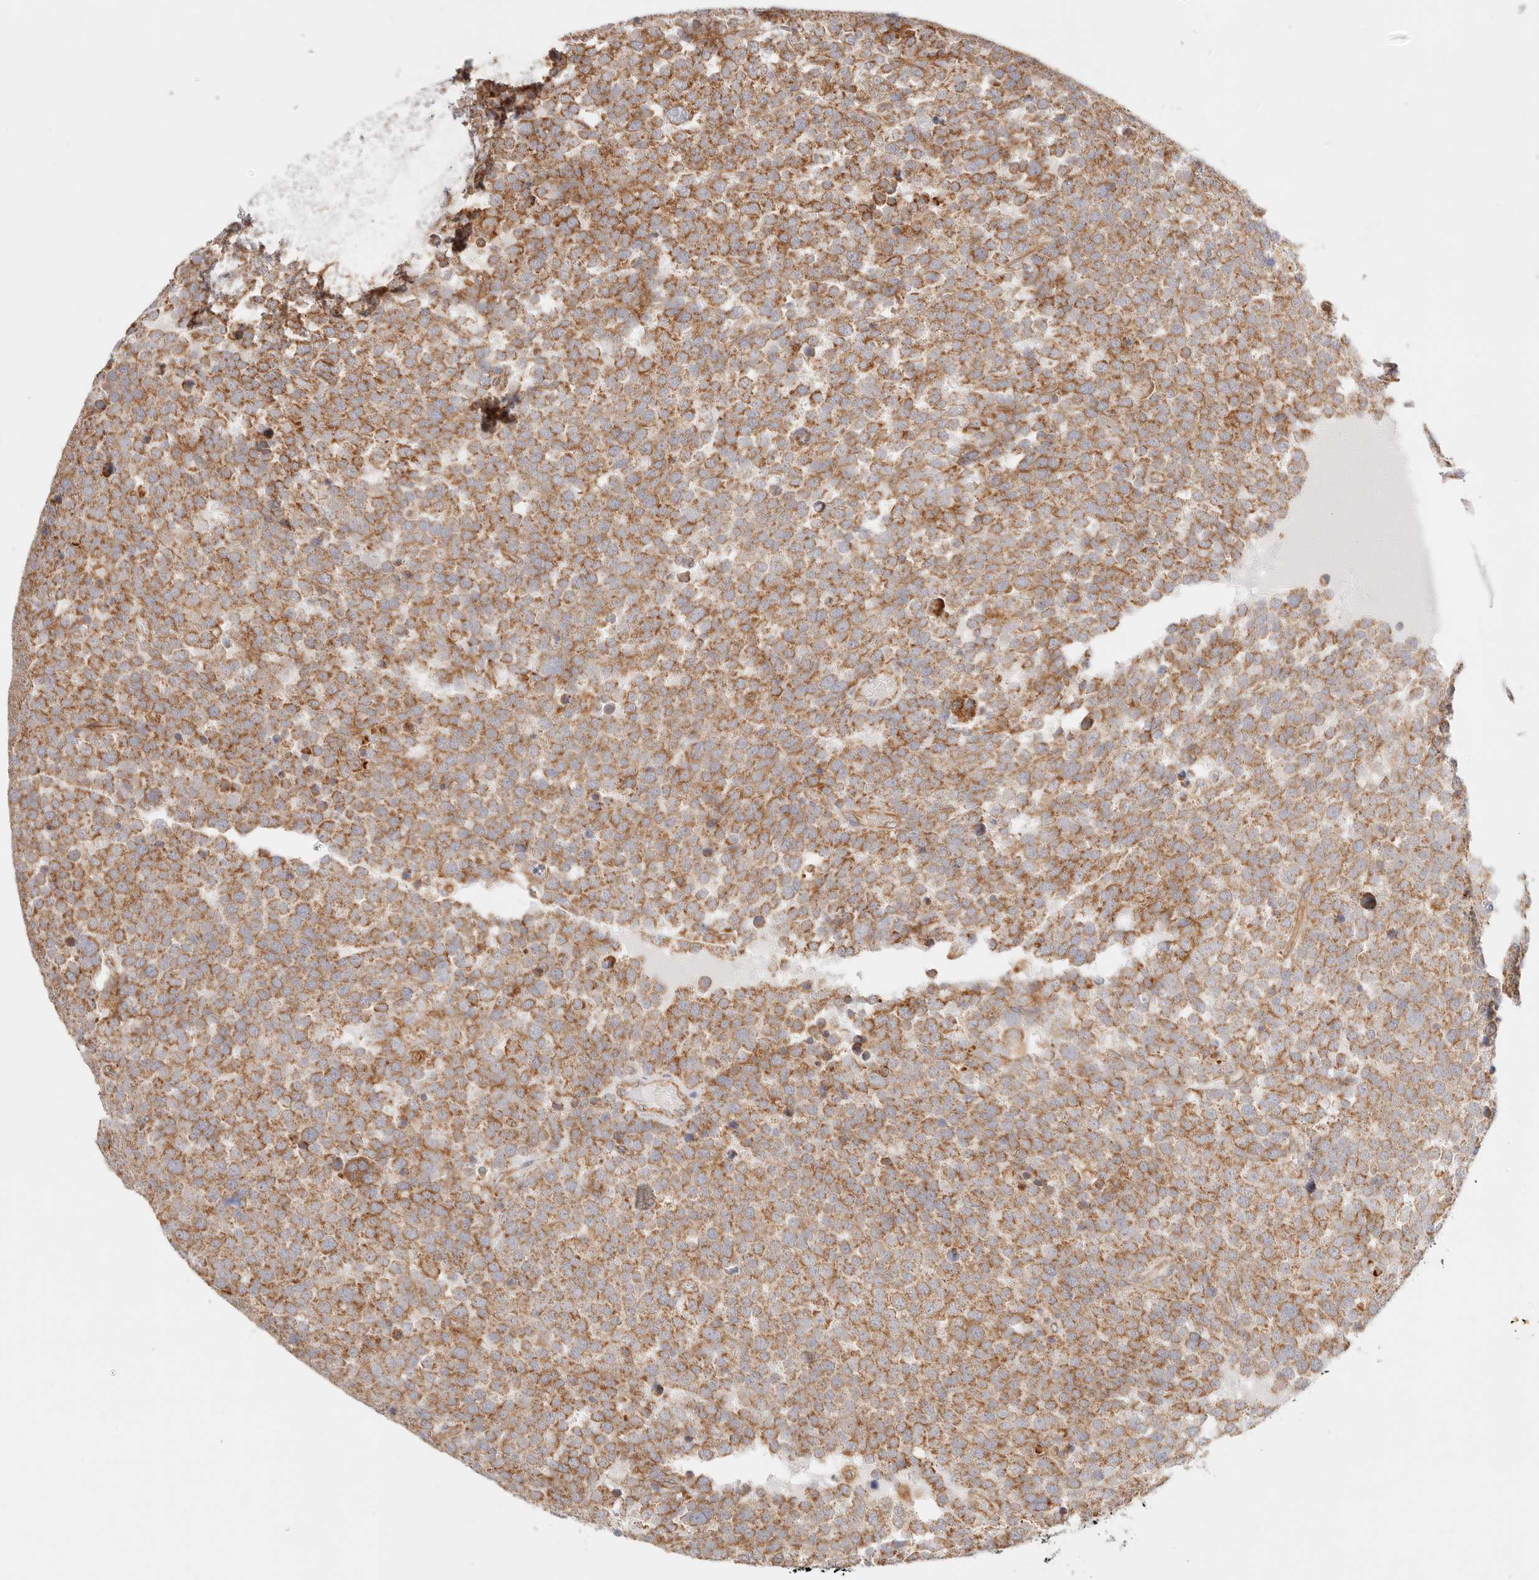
{"staining": {"intensity": "moderate", "quantity": ">75%", "location": "cytoplasmic/membranous"}, "tissue": "testis cancer", "cell_type": "Tumor cells", "image_type": "cancer", "snomed": [{"axis": "morphology", "description": "Seminoma, NOS"}, {"axis": "topography", "description": "Testis"}], "caption": "Immunohistochemistry (DAB (3,3'-diaminobenzidine)) staining of testis cancer shows moderate cytoplasmic/membranous protein expression in approximately >75% of tumor cells. Using DAB (3,3'-diaminobenzidine) (brown) and hematoxylin (blue) stains, captured at high magnification using brightfield microscopy.", "gene": "ZC3H11A", "patient": {"sex": "male", "age": 71}}